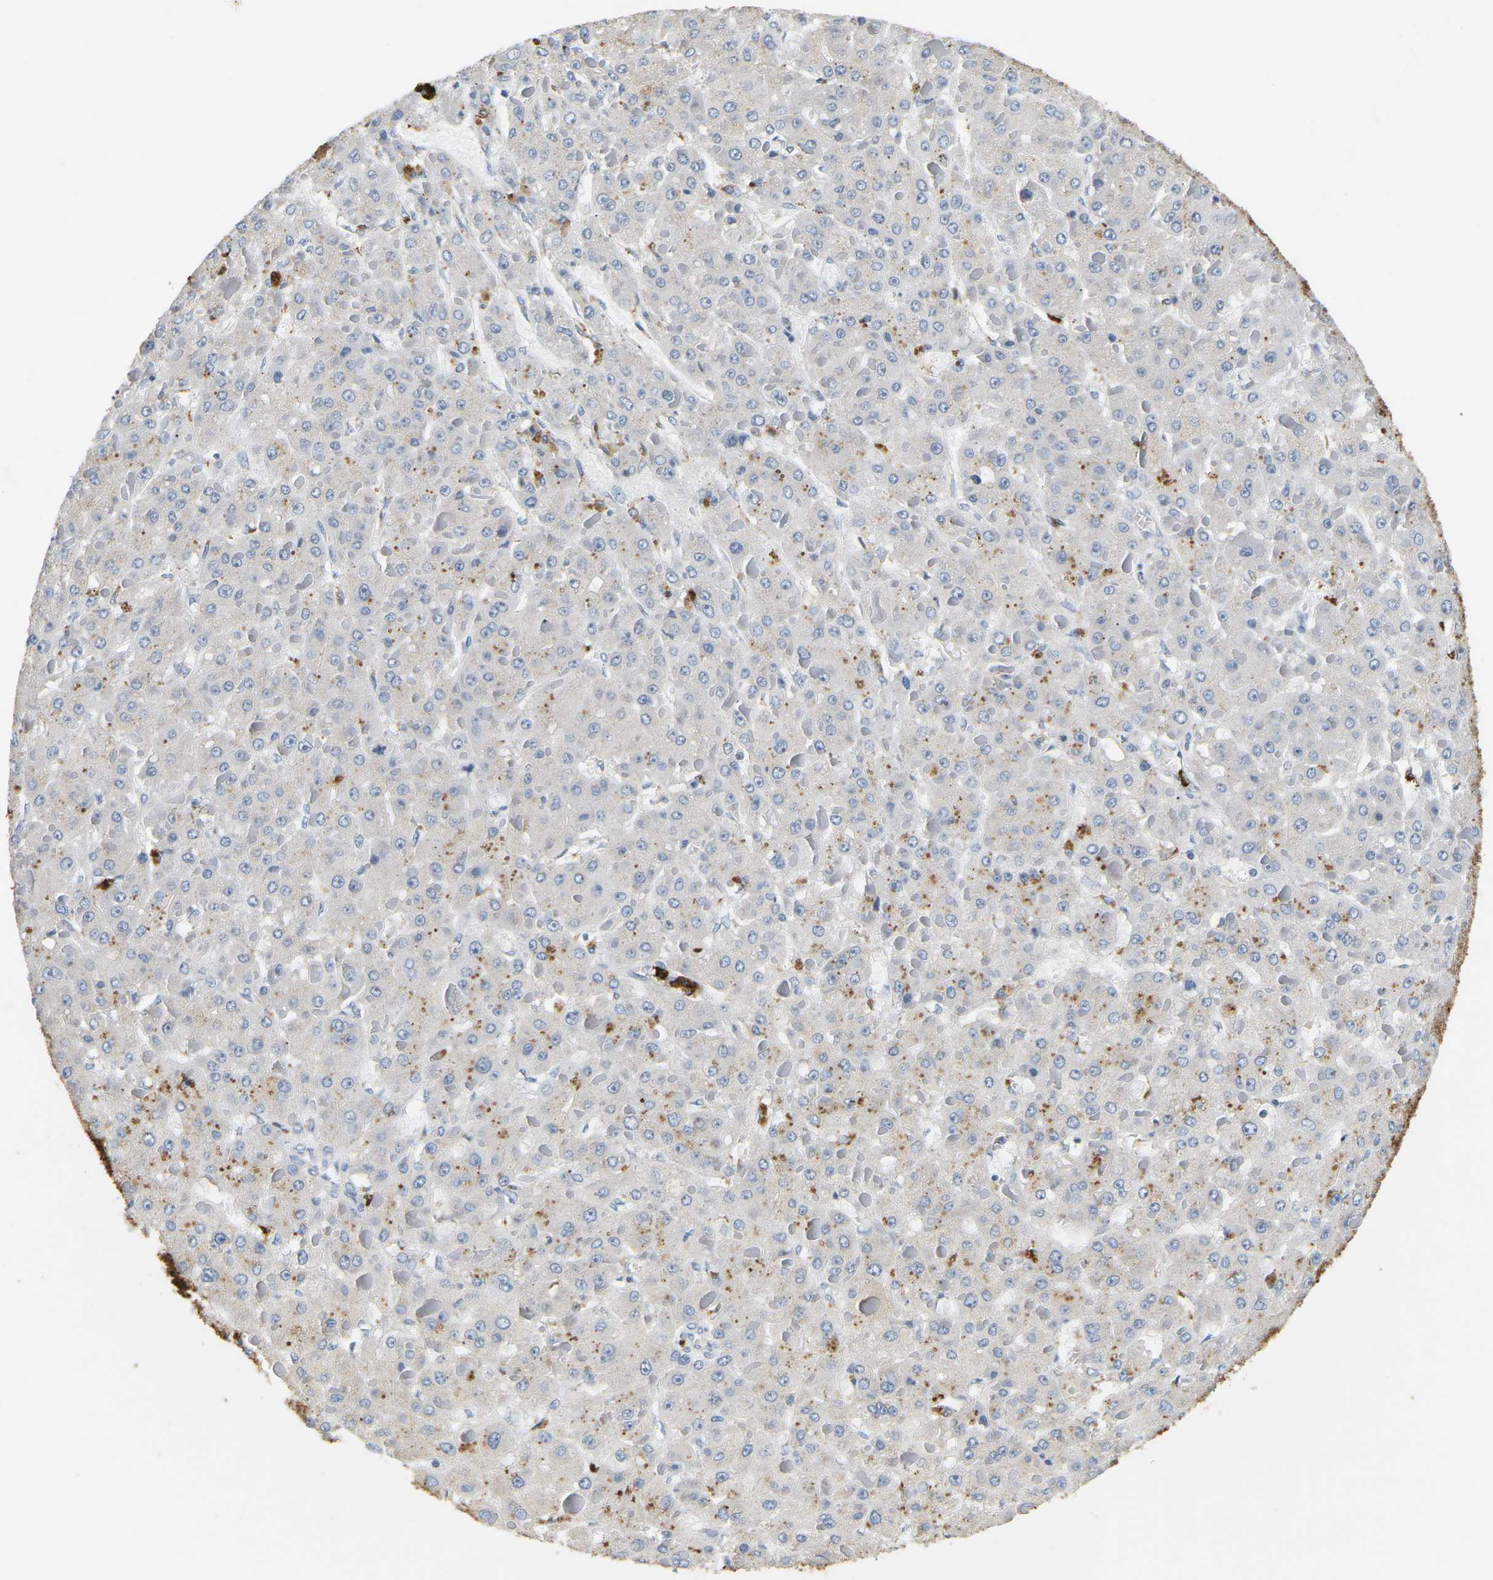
{"staining": {"intensity": "moderate", "quantity": "<25%", "location": "cytoplasmic/membranous"}, "tissue": "liver cancer", "cell_type": "Tumor cells", "image_type": "cancer", "snomed": [{"axis": "morphology", "description": "Carcinoma, Hepatocellular, NOS"}, {"axis": "topography", "description": "Liver"}], "caption": "This micrograph shows IHC staining of human liver hepatocellular carcinoma, with low moderate cytoplasmic/membranous positivity in approximately <25% of tumor cells.", "gene": "ADM", "patient": {"sex": "female", "age": 73}}